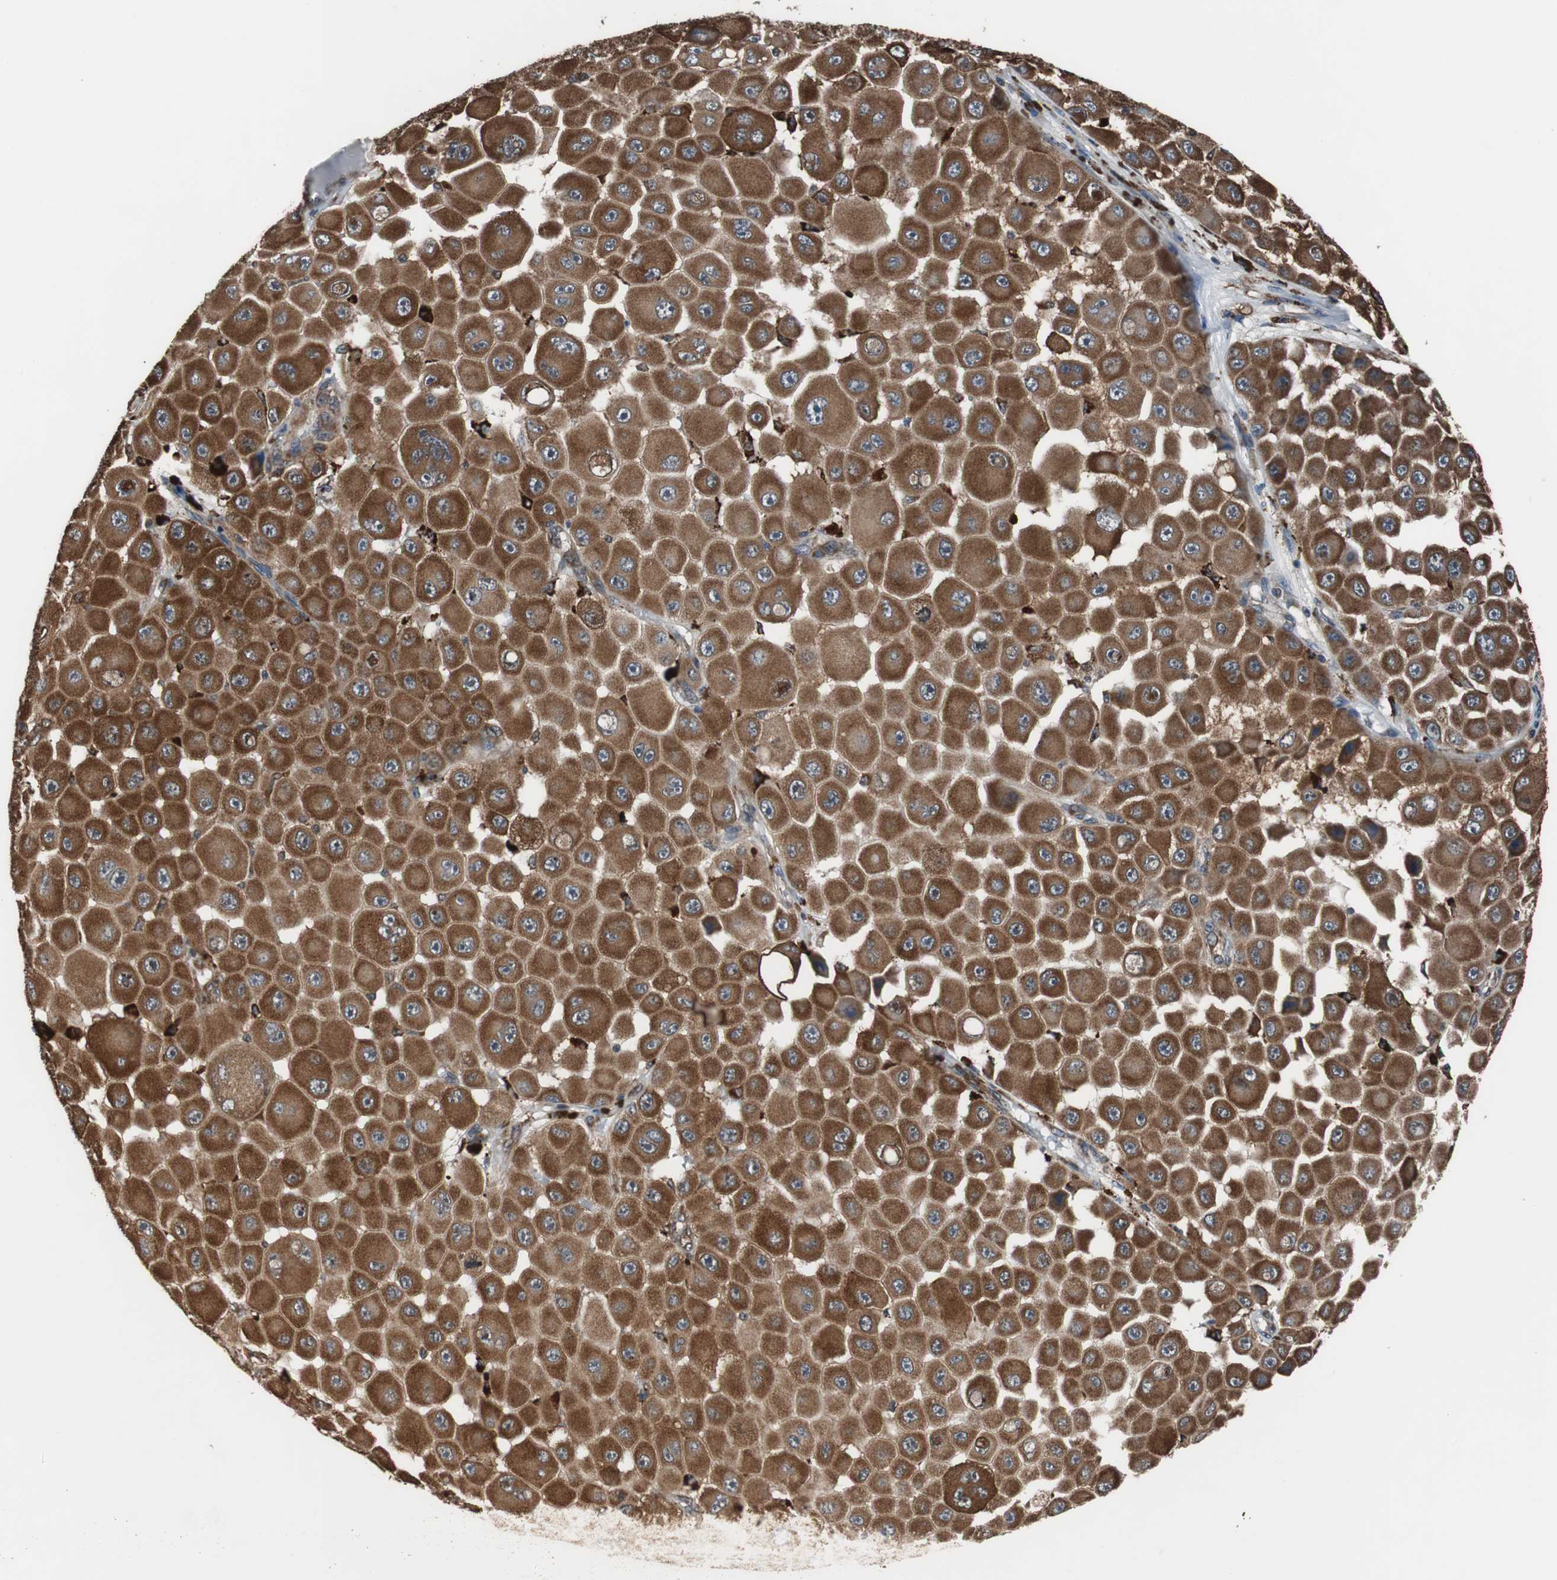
{"staining": {"intensity": "strong", "quantity": ">75%", "location": "cytoplasmic/membranous"}, "tissue": "melanoma", "cell_type": "Tumor cells", "image_type": "cancer", "snomed": [{"axis": "morphology", "description": "Malignant melanoma, NOS"}, {"axis": "topography", "description": "Skin"}], "caption": "DAB (3,3'-diaminobenzidine) immunohistochemical staining of malignant melanoma shows strong cytoplasmic/membranous protein staining in about >75% of tumor cells. The staining was performed using DAB (3,3'-diaminobenzidine) to visualize the protein expression in brown, while the nuclei were stained in blue with hematoxylin (Magnification: 20x).", "gene": "USP10", "patient": {"sex": "female", "age": 81}}